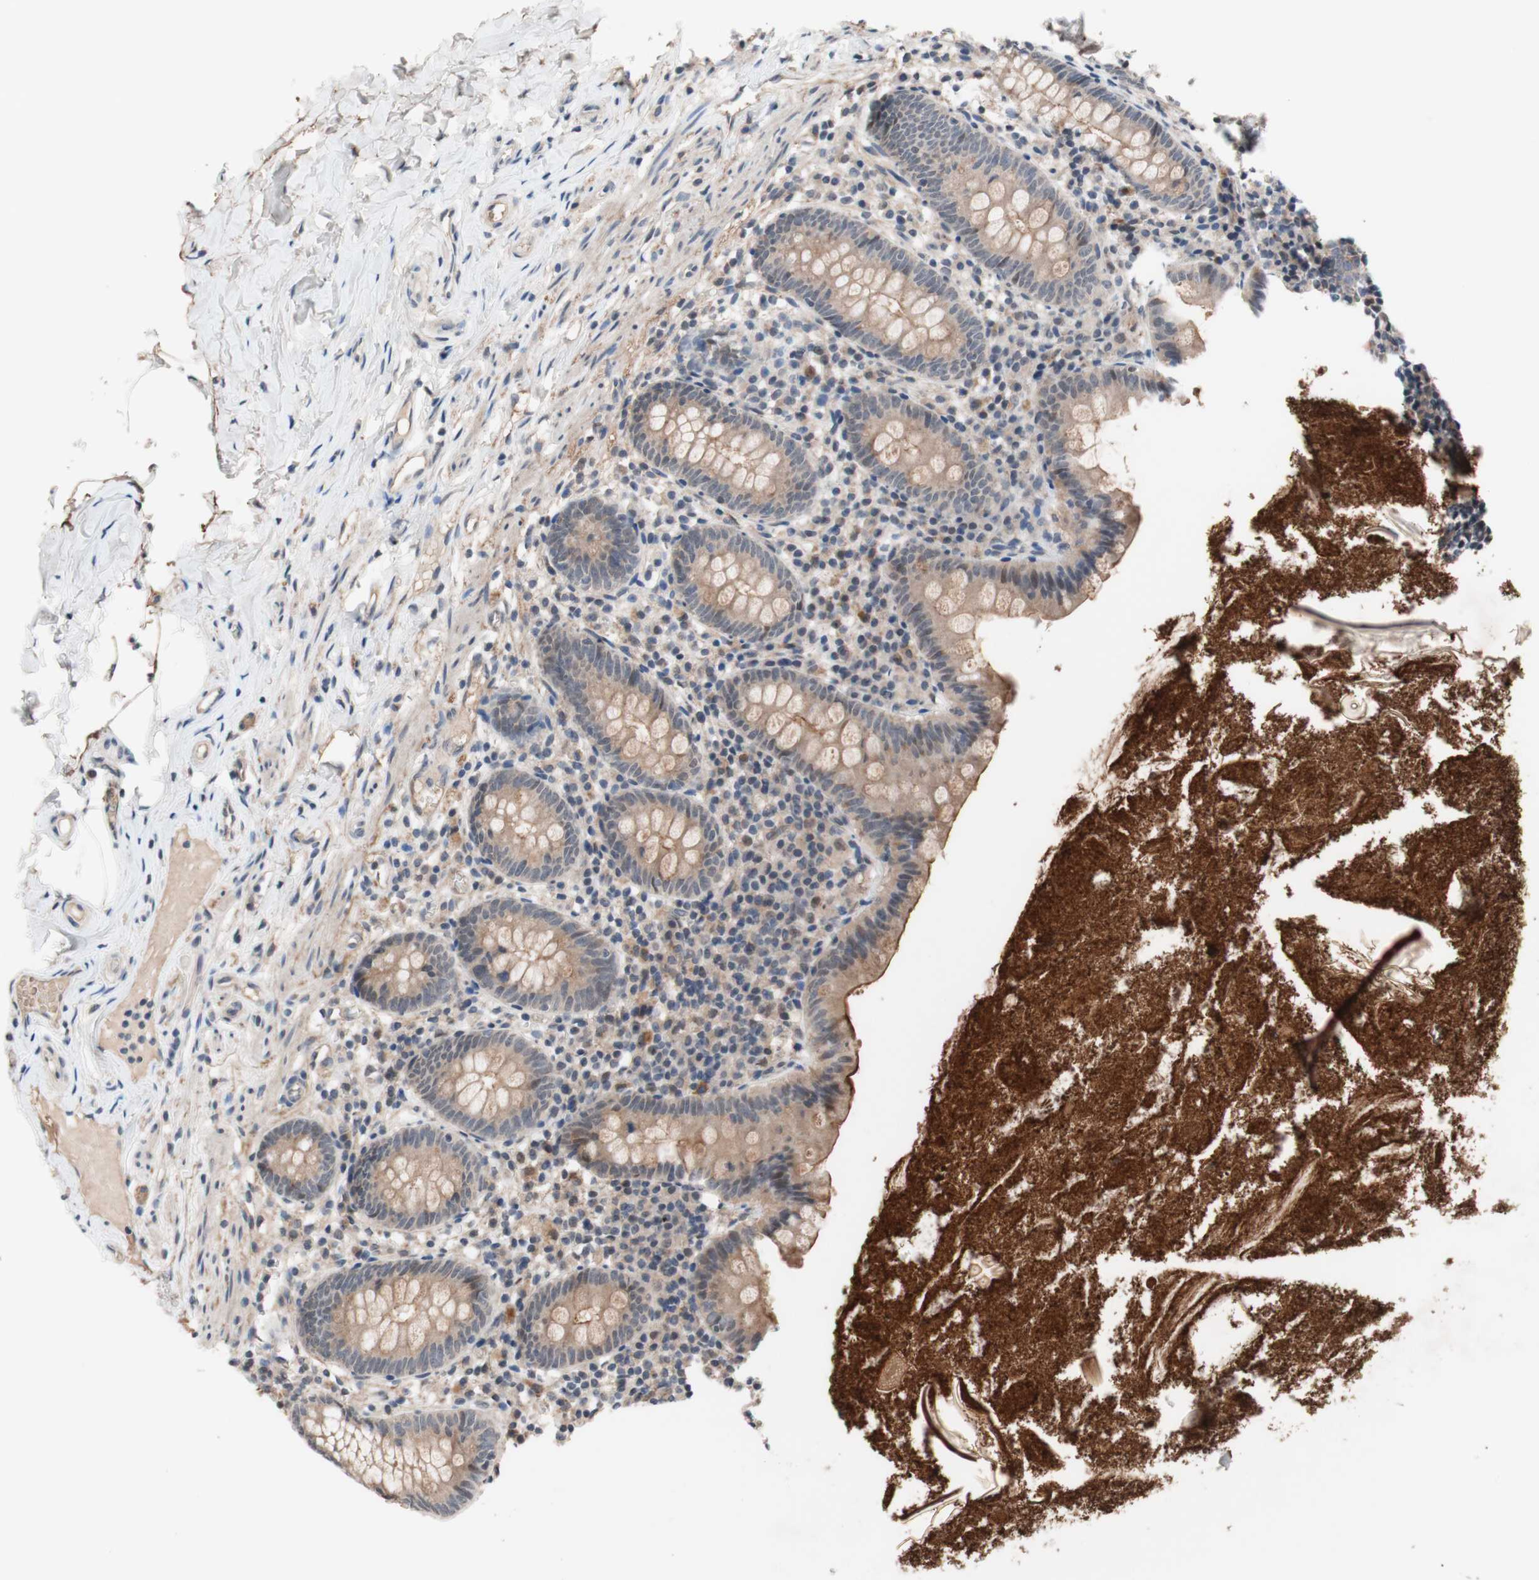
{"staining": {"intensity": "moderate", "quantity": ">75%", "location": "cytoplasmic/membranous"}, "tissue": "appendix", "cell_type": "Glandular cells", "image_type": "normal", "snomed": [{"axis": "morphology", "description": "Normal tissue, NOS"}, {"axis": "topography", "description": "Appendix"}], "caption": "Moderate cytoplasmic/membranous protein staining is seen in approximately >75% of glandular cells in appendix. Immunohistochemistry (ihc) stains the protein in brown and the nuclei are stained blue.", "gene": "CD55", "patient": {"sex": "male", "age": 52}}